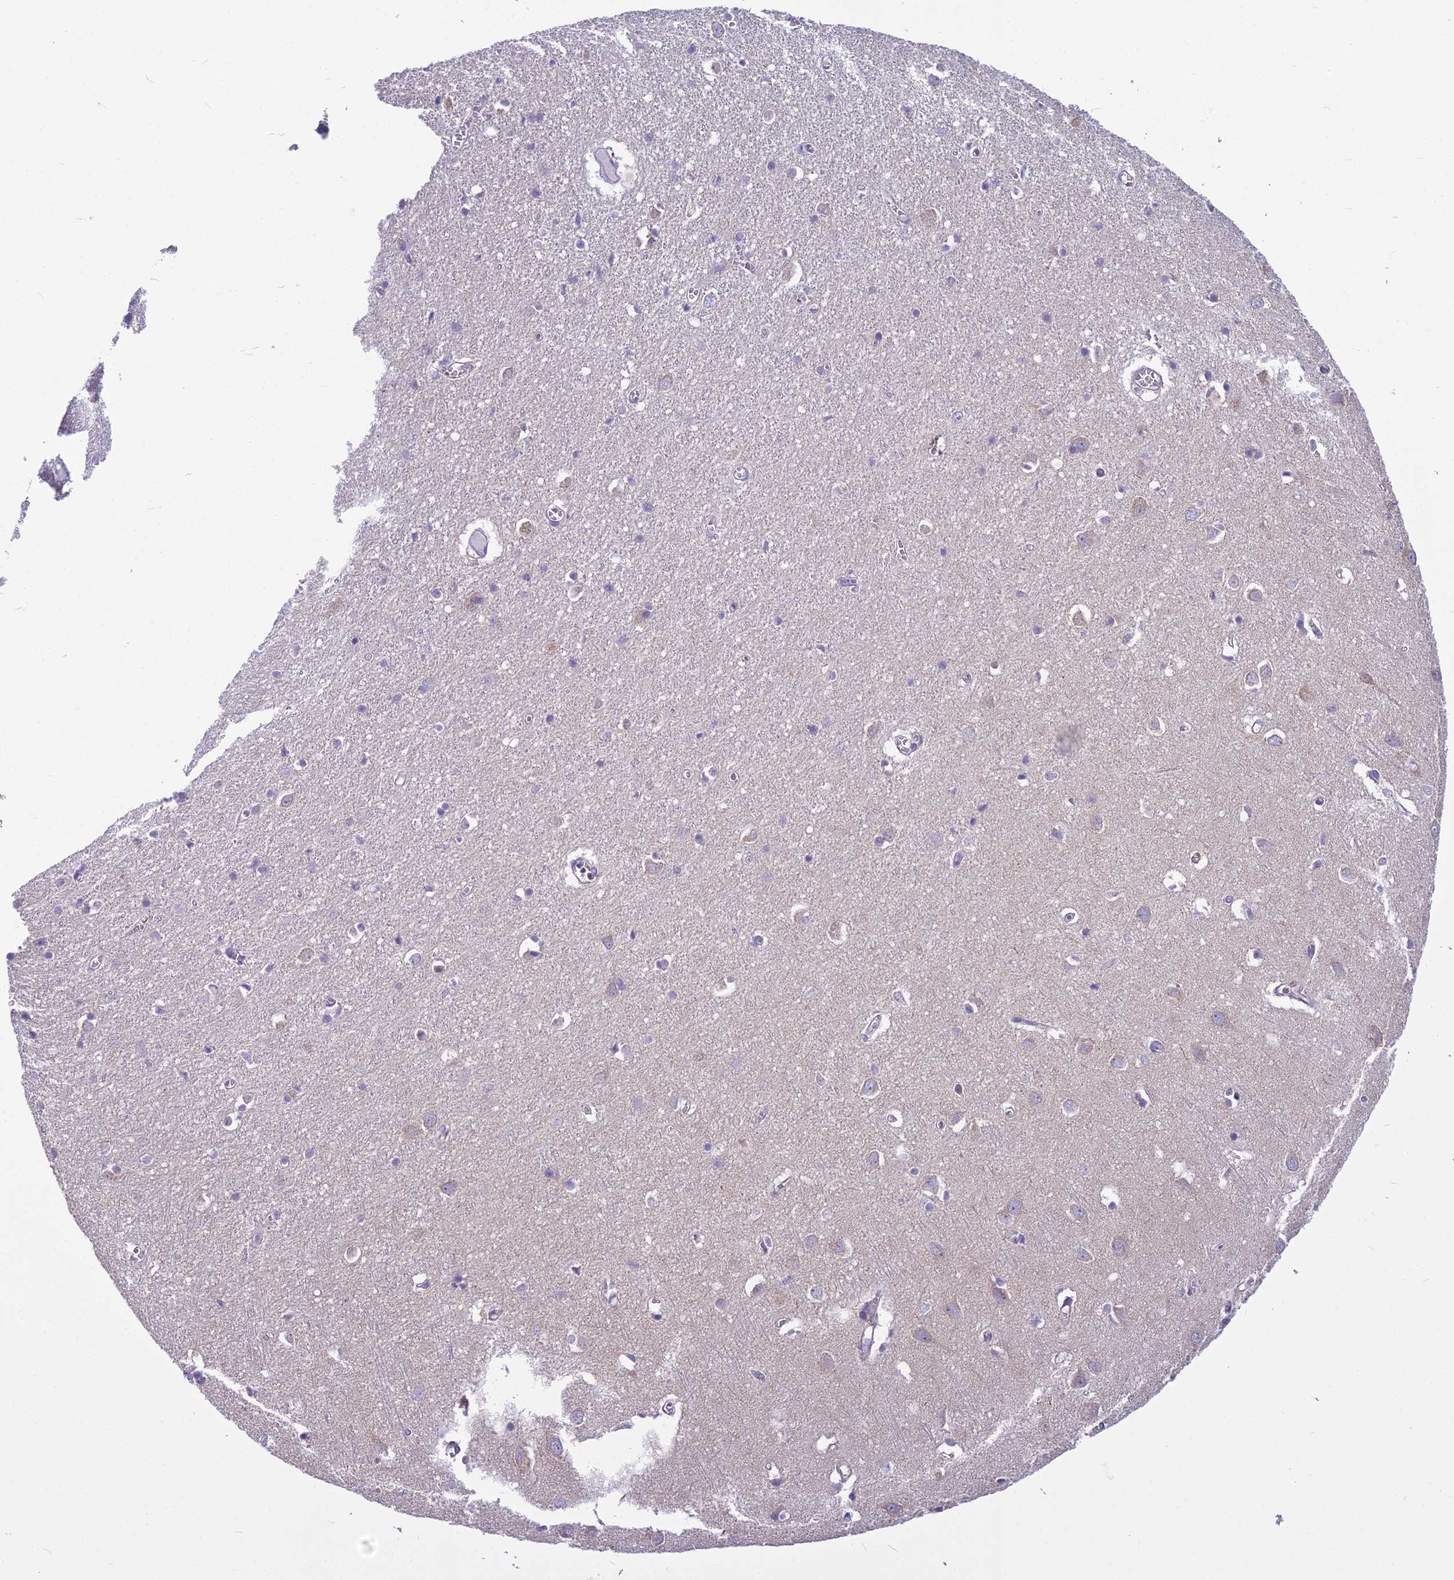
{"staining": {"intensity": "negative", "quantity": "none", "location": "none"}, "tissue": "cerebral cortex", "cell_type": "Endothelial cells", "image_type": "normal", "snomed": [{"axis": "morphology", "description": "Normal tissue, NOS"}, {"axis": "topography", "description": "Cerebral cortex"}], "caption": "Protein analysis of benign cerebral cortex exhibits no significant positivity in endothelial cells.", "gene": "PCDHB14", "patient": {"sex": "female", "age": 64}}